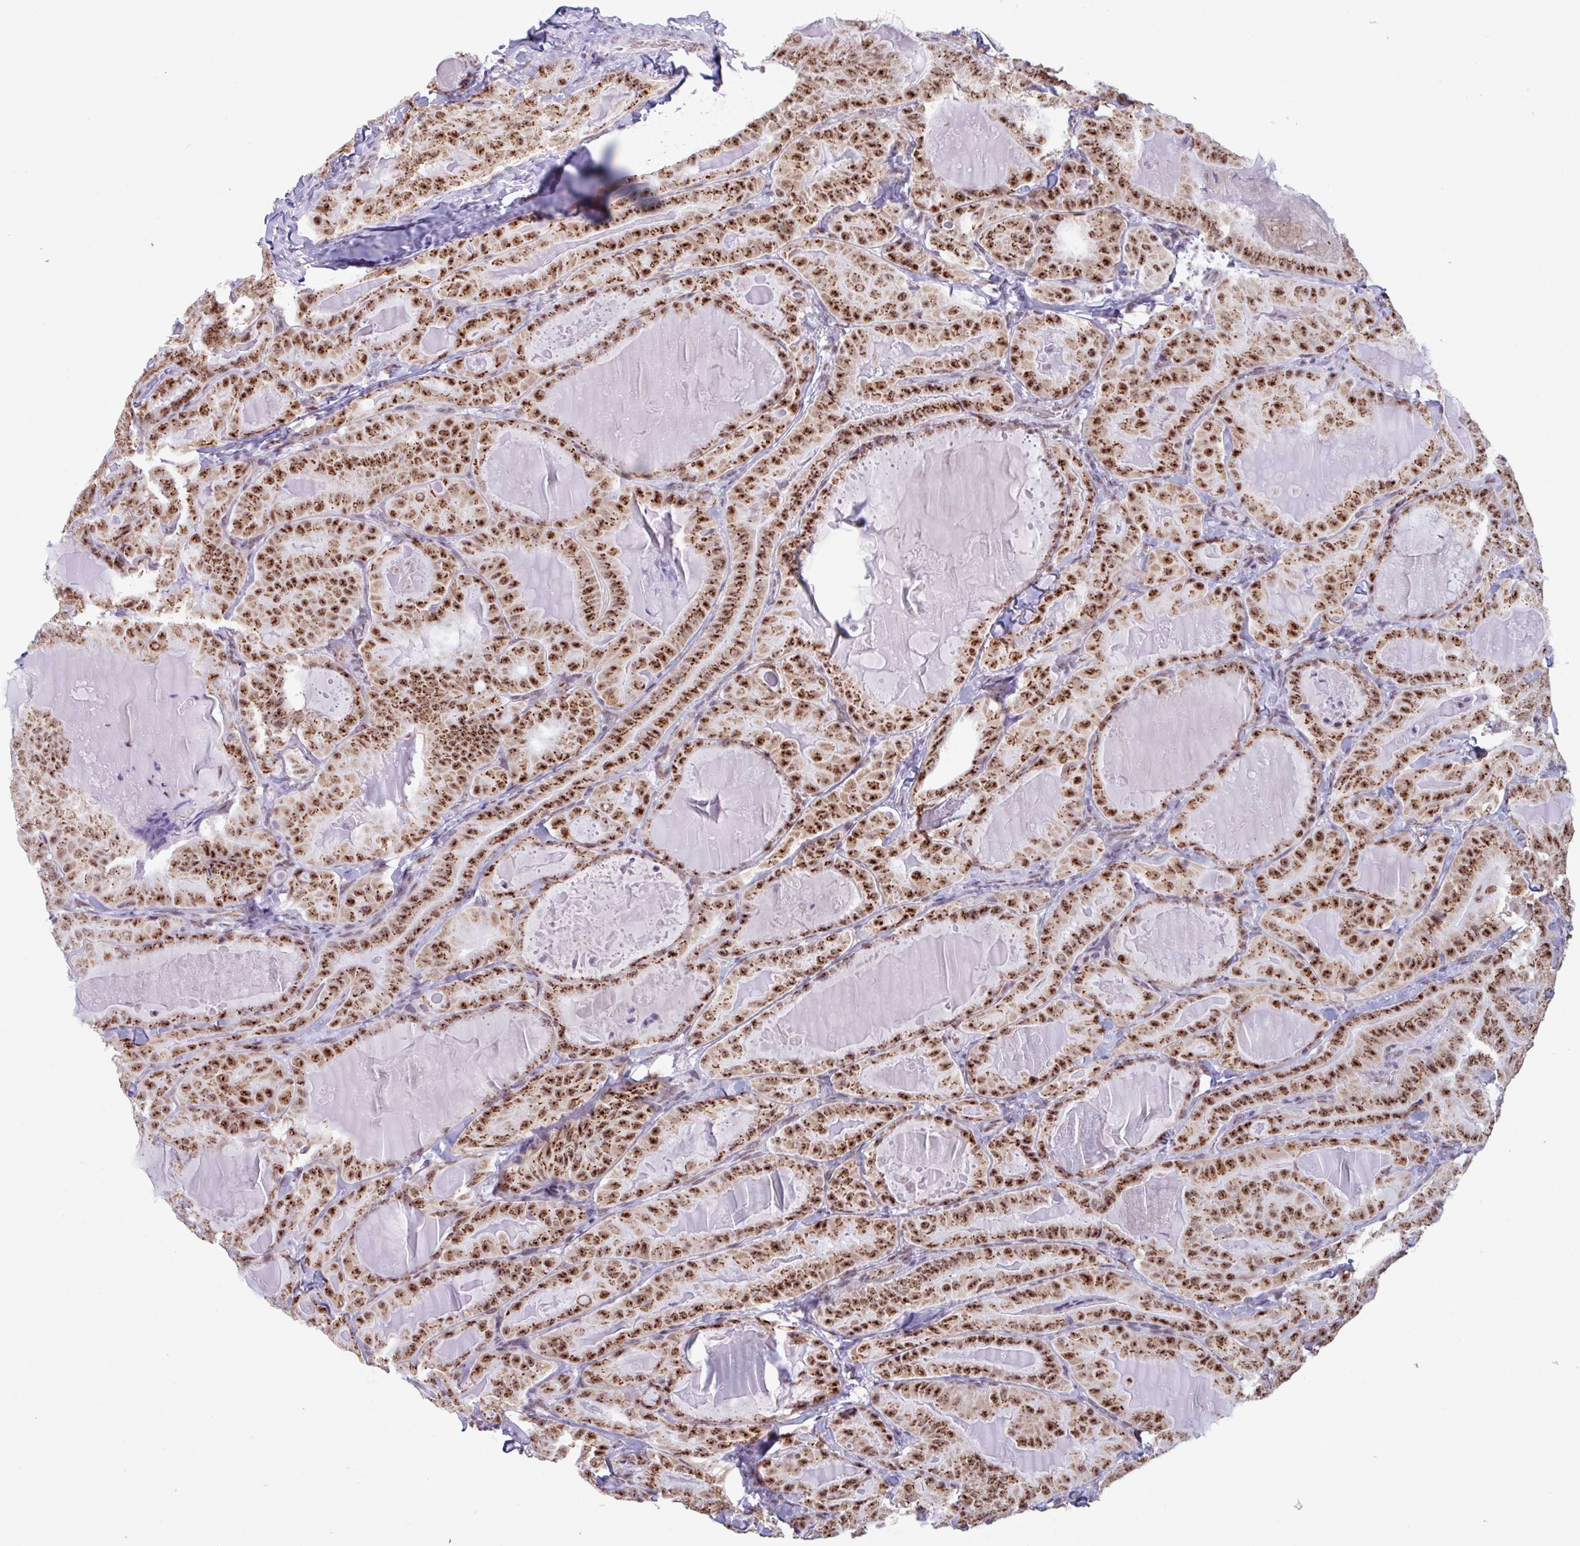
{"staining": {"intensity": "strong", "quantity": ">75%", "location": "cytoplasmic/membranous,nuclear"}, "tissue": "thyroid cancer", "cell_type": "Tumor cells", "image_type": "cancer", "snomed": [{"axis": "morphology", "description": "Papillary adenocarcinoma, NOS"}, {"axis": "topography", "description": "Thyroid gland"}], "caption": "A photomicrograph of thyroid papillary adenocarcinoma stained for a protein demonstrates strong cytoplasmic/membranous and nuclear brown staining in tumor cells.", "gene": "PUF60", "patient": {"sex": "female", "age": 68}}